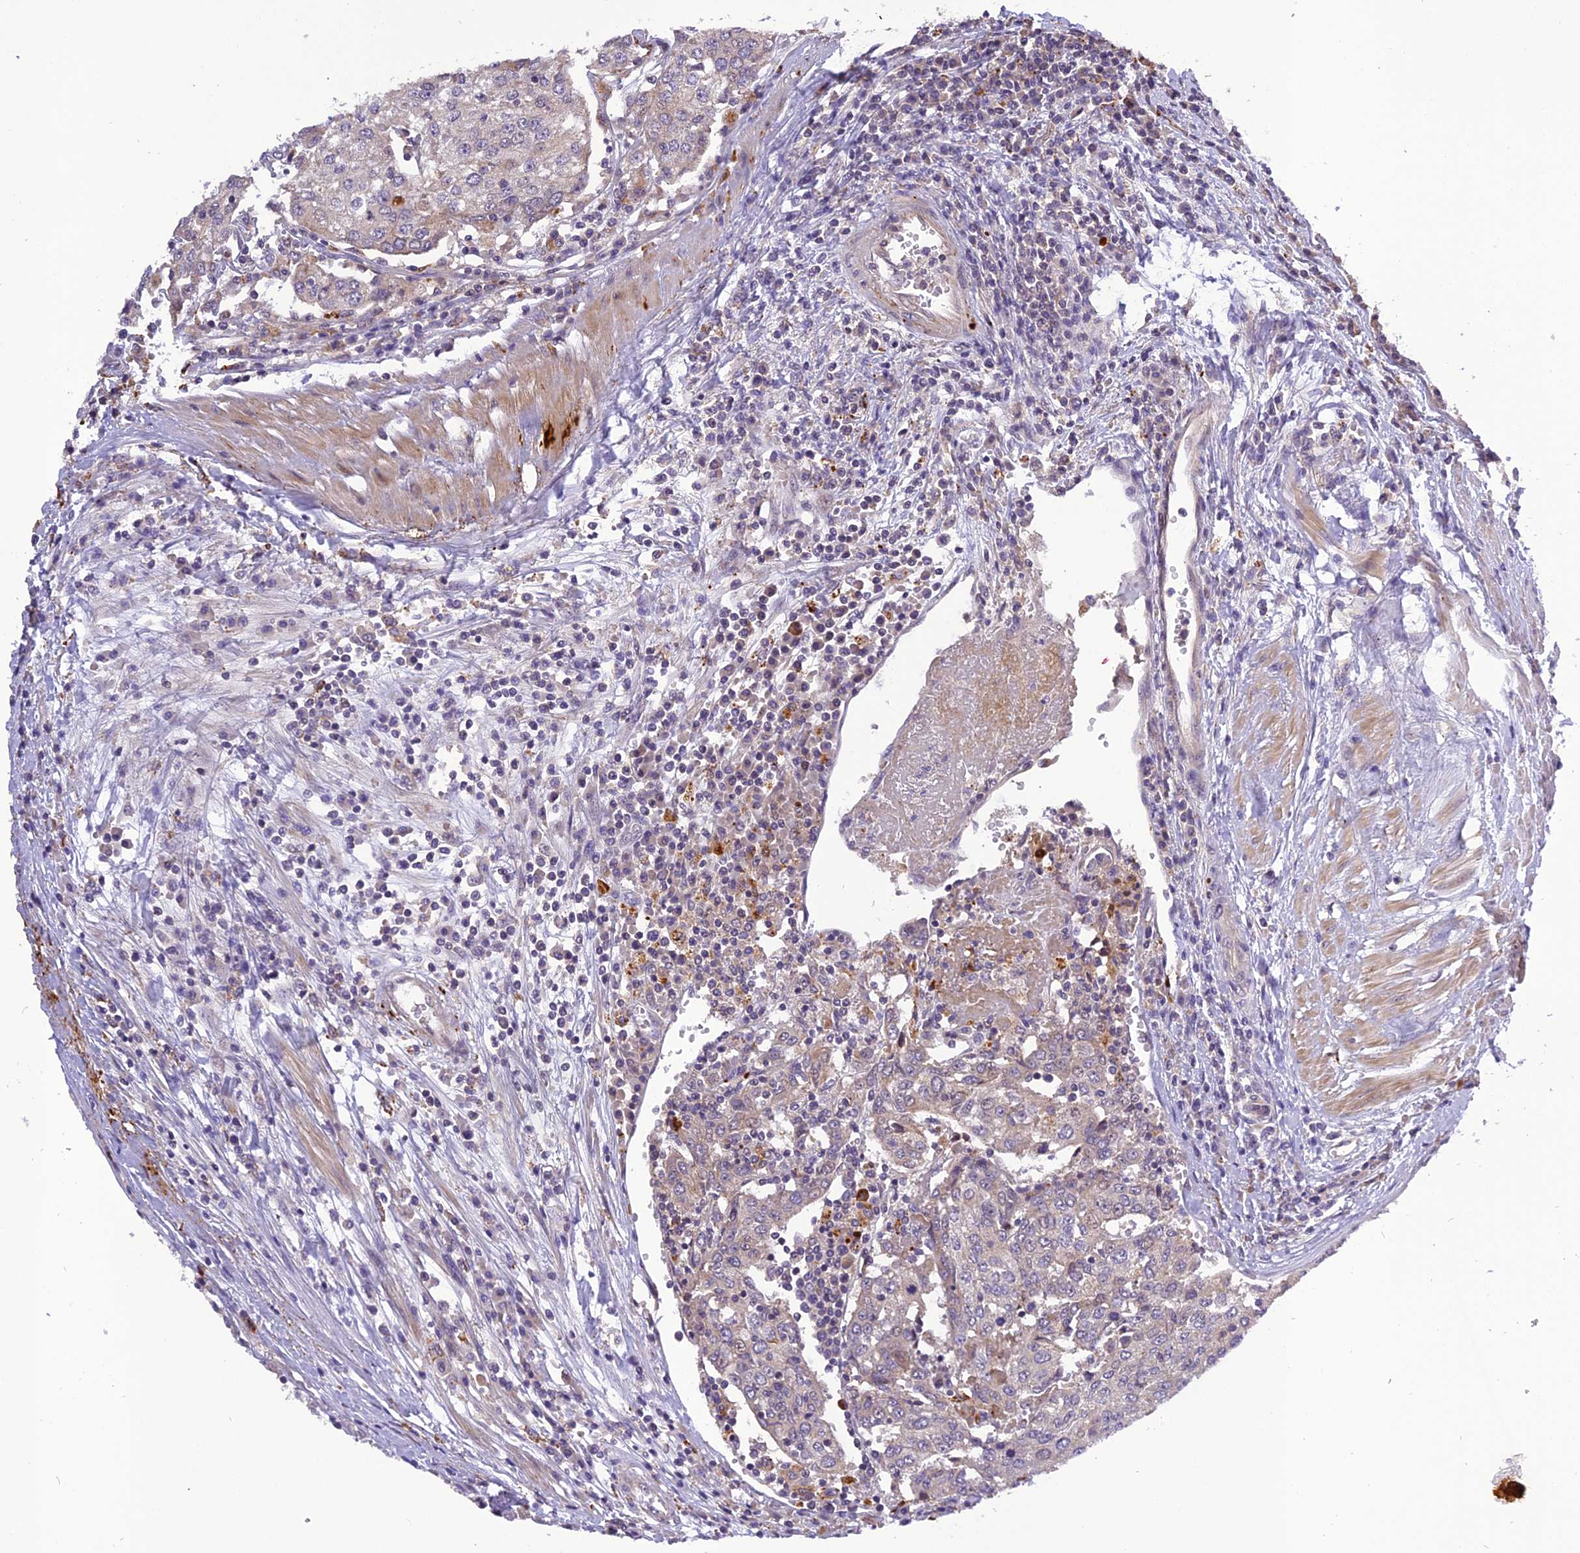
{"staining": {"intensity": "negative", "quantity": "none", "location": "none"}, "tissue": "urothelial cancer", "cell_type": "Tumor cells", "image_type": "cancer", "snomed": [{"axis": "morphology", "description": "Urothelial carcinoma, High grade"}, {"axis": "topography", "description": "Urinary bladder"}], "caption": "High power microscopy micrograph of an immunohistochemistry (IHC) histopathology image of urothelial cancer, revealing no significant staining in tumor cells.", "gene": "FNIP2", "patient": {"sex": "female", "age": 85}}